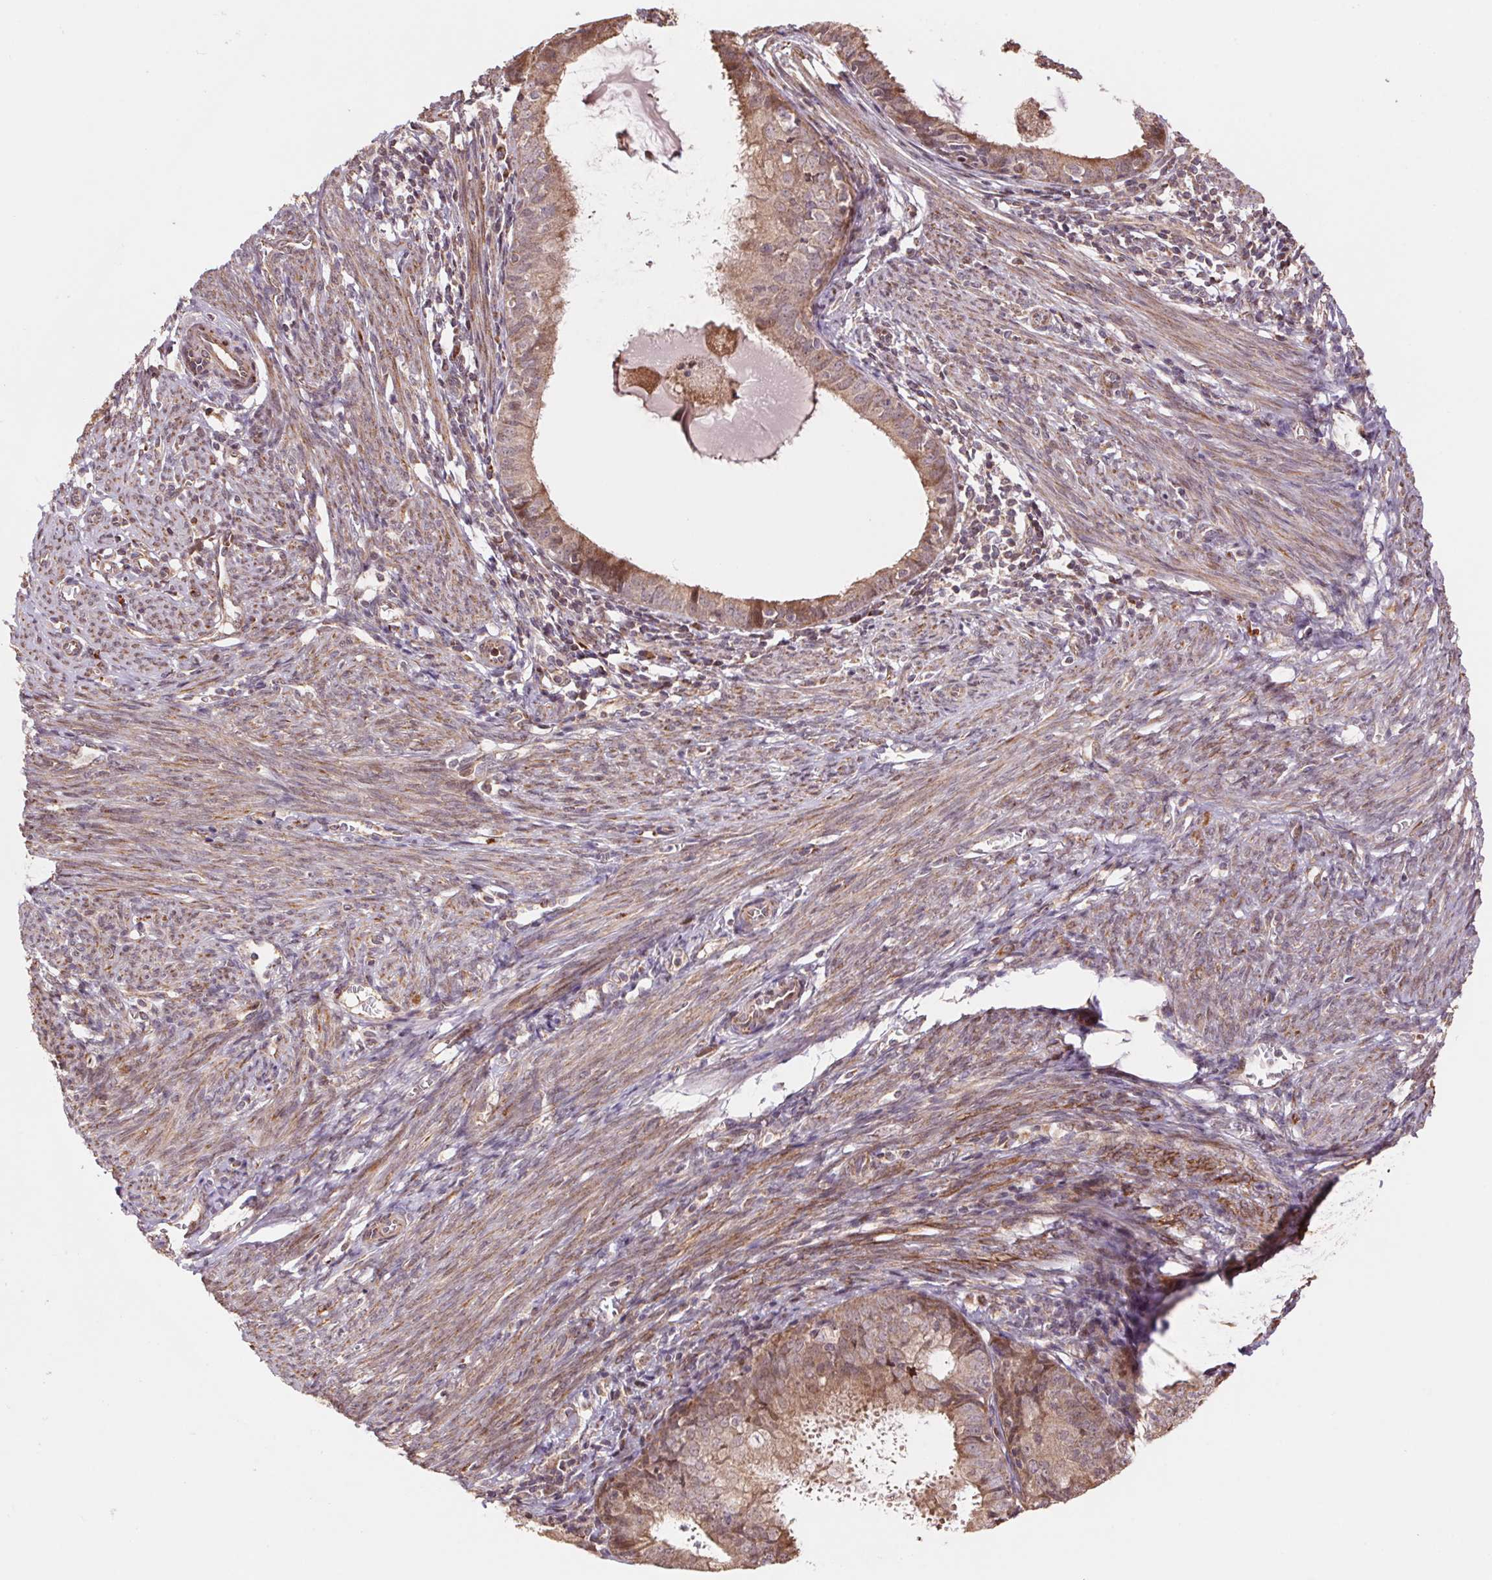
{"staining": {"intensity": "weak", "quantity": ">75%", "location": "cytoplasmic/membranous"}, "tissue": "endometrial cancer", "cell_type": "Tumor cells", "image_type": "cancer", "snomed": [{"axis": "morphology", "description": "Adenocarcinoma, NOS"}, {"axis": "topography", "description": "Endometrium"}], "caption": "Immunohistochemistry (IHC) (DAB (3,3'-diaminobenzidine)) staining of endometrial cancer (adenocarcinoma) shows weak cytoplasmic/membranous protein staining in about >75% of tumor cells.", "gene": "PDHA1", "patient": {"sex": "female", "age": 57}}